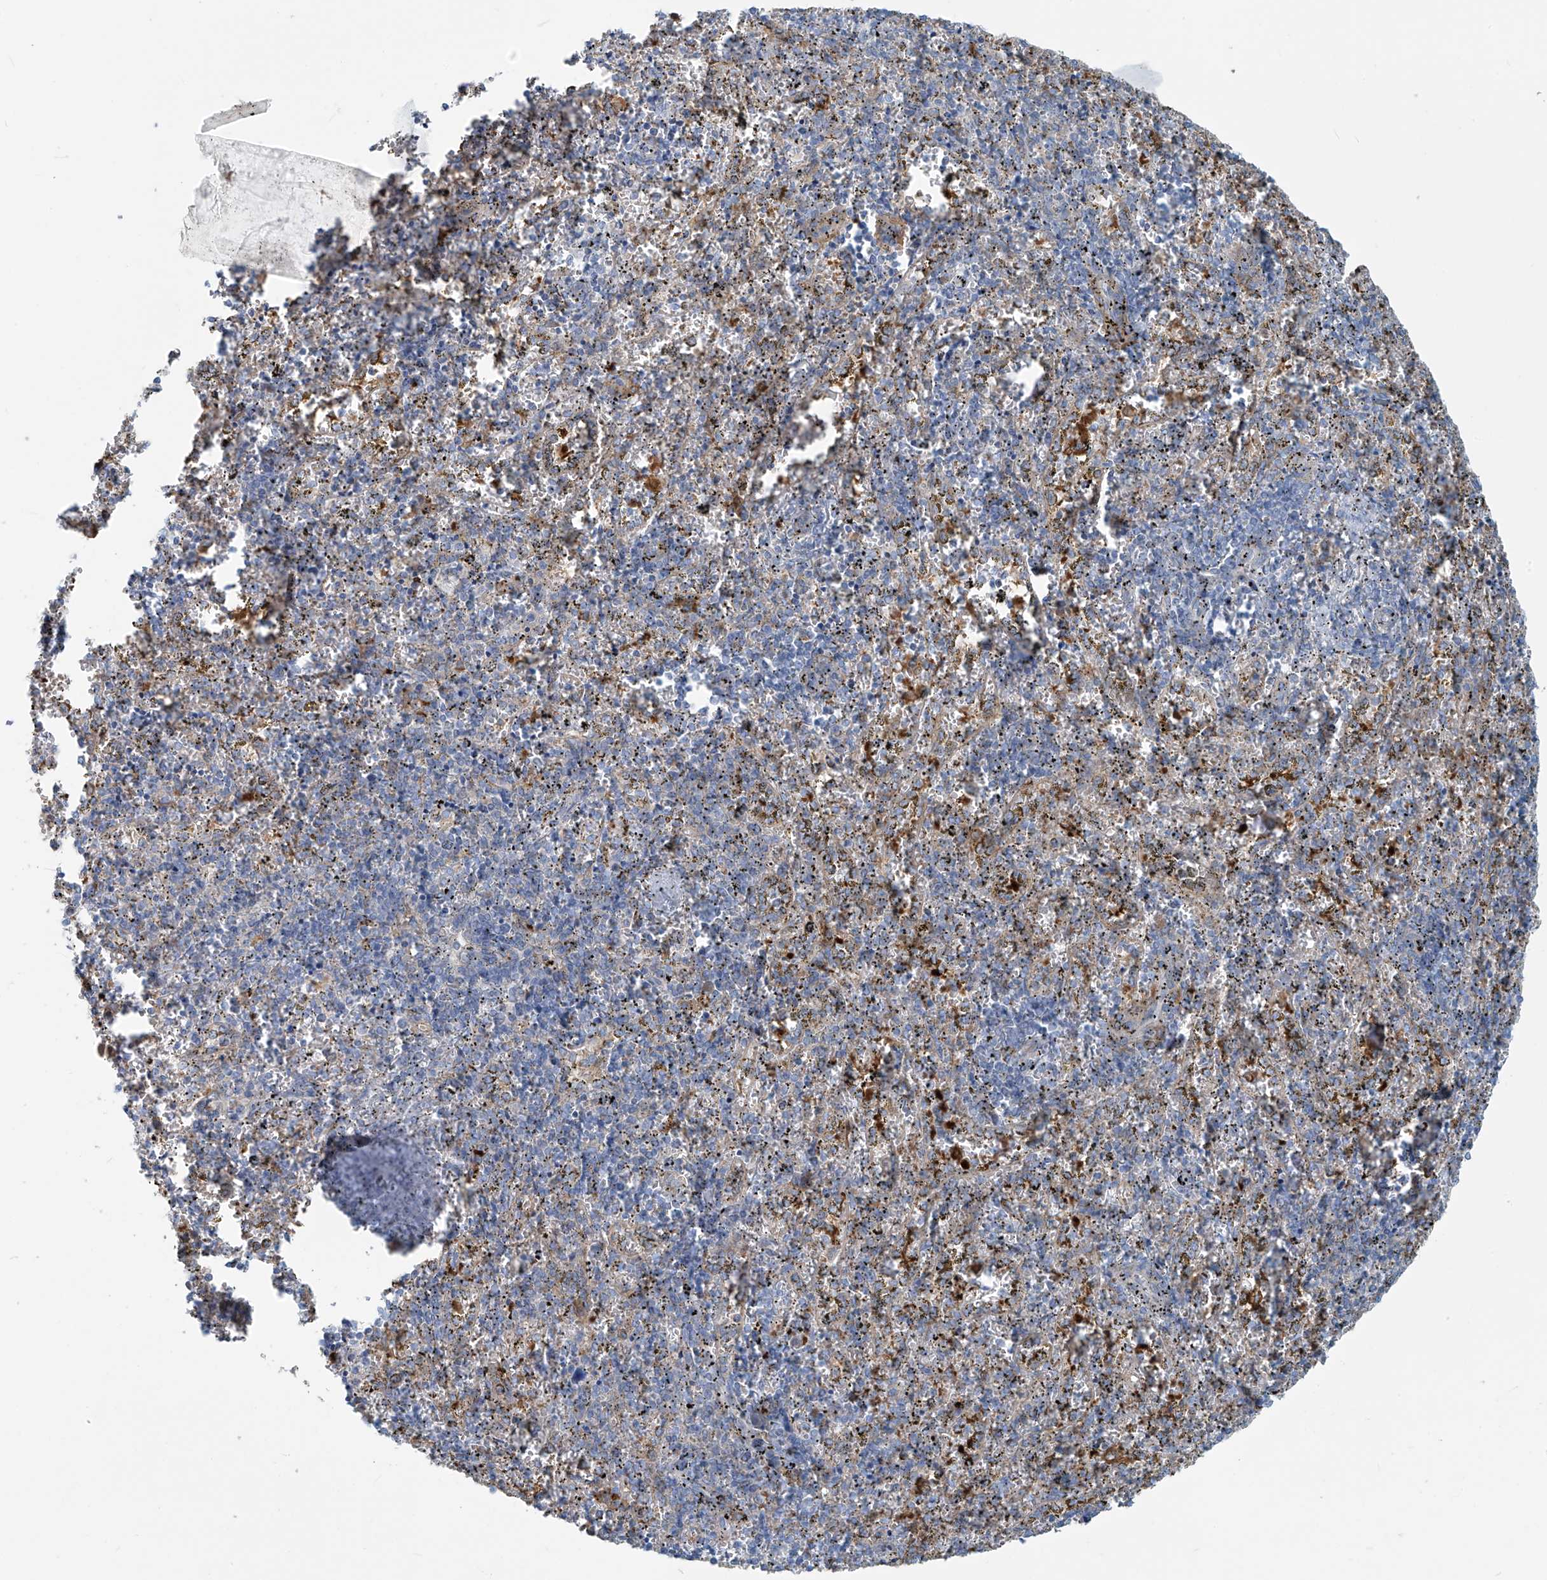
{"staining": {"intensity": "weak", "quantity": "<25%", "location": "cytoplasmic/membranous"}, "tissue": "spleen", "cell_type": "Cells in red pulp", "image_type": "normal", "snomed": [{"axis": "morphology", "description": "Normal tissue, NOS"}, {"axis": "topography", "description": "Spleen"}], "caption": "Immunohistochemical staining of benign human spleen displays no significant expression in cells in red pulp. Brightfield microscopy of IHC stained with DAB (3,3'-diaminobenzidine) (brown) and hematoxylin (blue), captured at high magnification.", "gene": "LZTS3", "patient": {"sex": "male", "age": 11}}